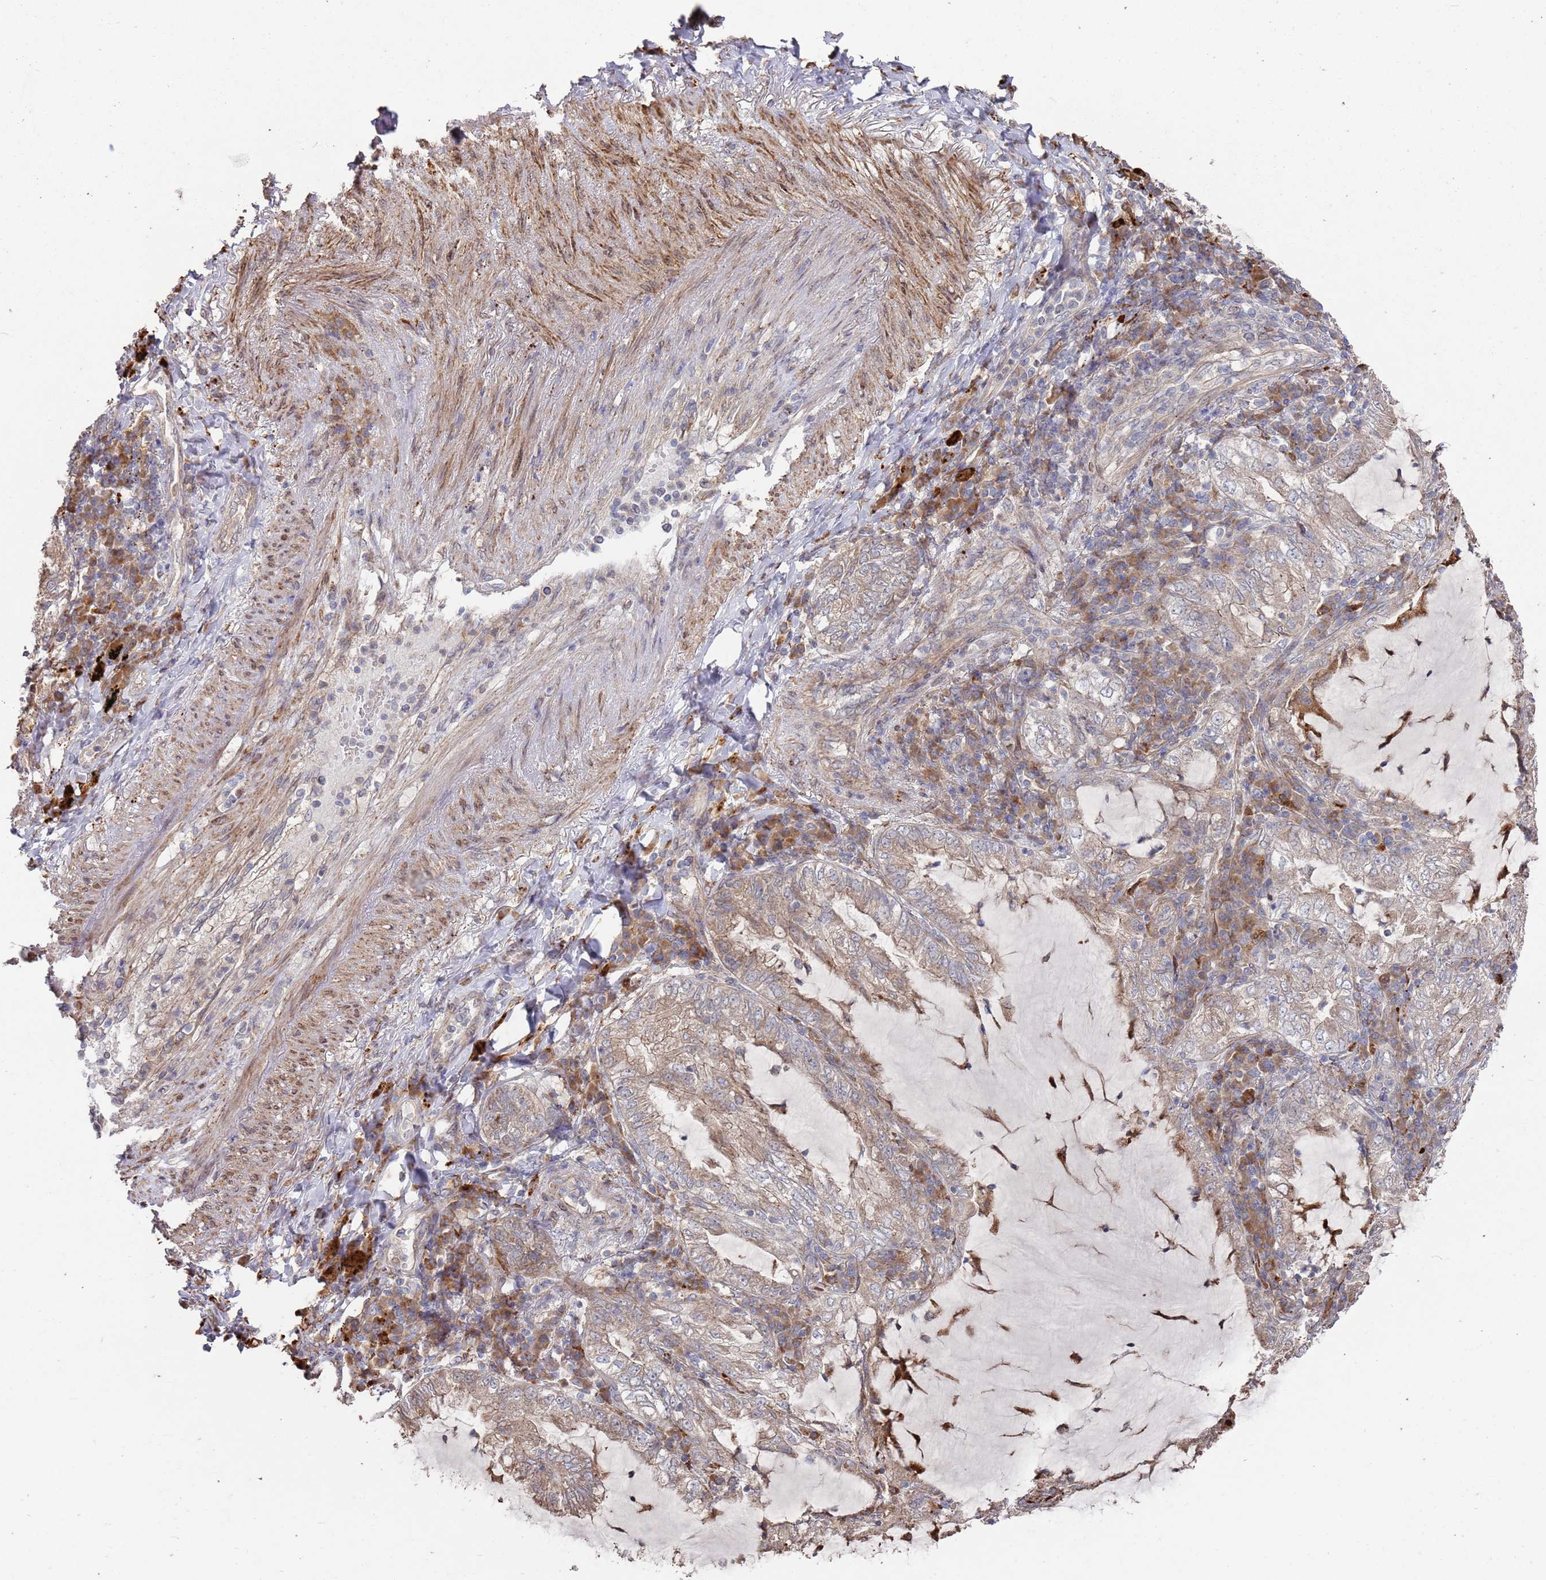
{"staining": {"intensity": "weak", "quantity": ">75%", "location": "cytoplasmic/membranous"}, "tissue": "lung cancer", "cell_type": "Tumor cells", "image_type": "cancer", "snomed": [{"axis": "morphology", "description": "Adenocarcinoma, NOS"}, {"axis": "topography", "description": "Lung"}], "caption": "Tumor cells show low levels of weak cytoplasmic/membranous staining in approximately >75% of cells in lung cancer.", "gene": "LACC1", "patient": {"sex": "female", "age": 73}}